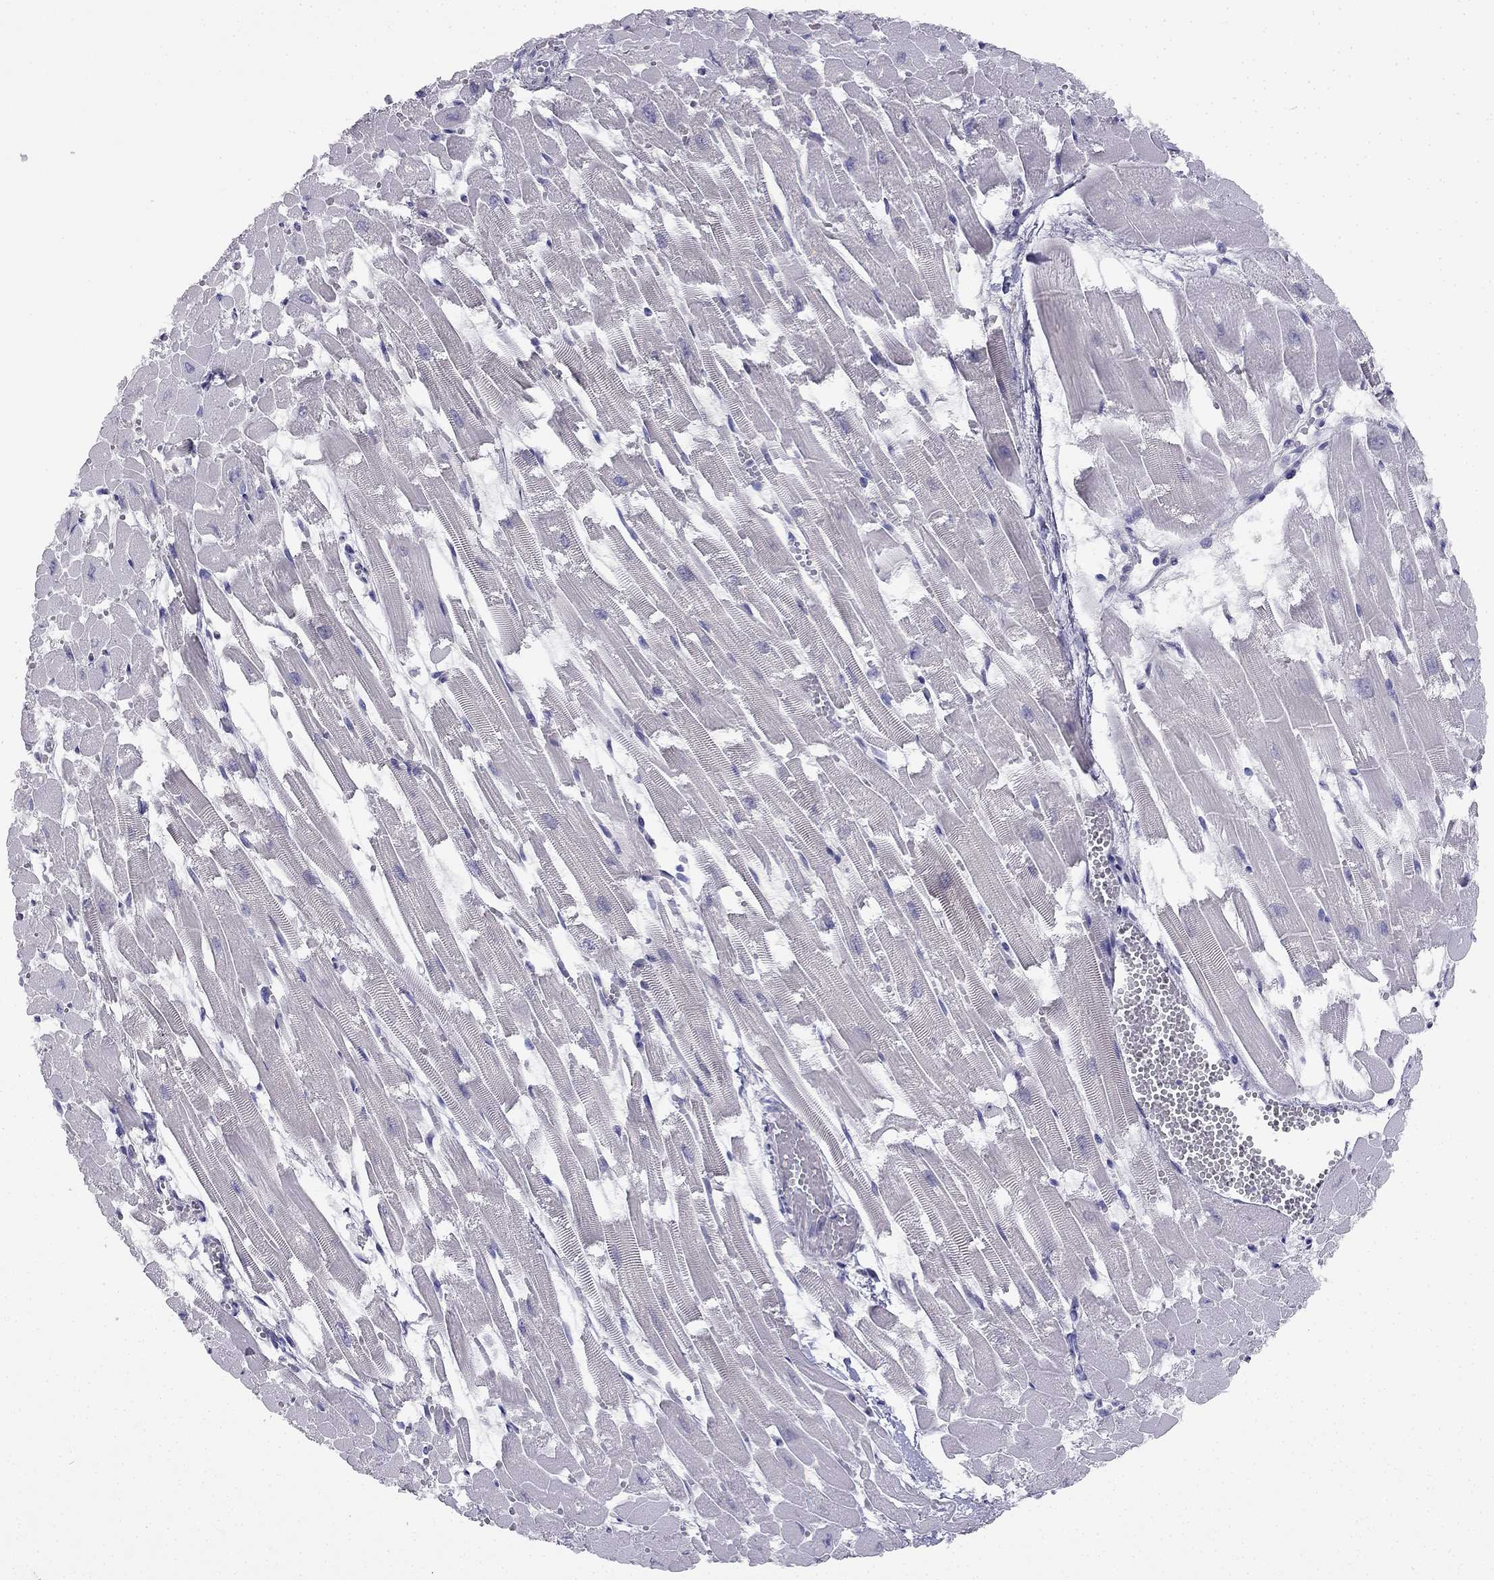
{"staining": {"intensity": "negative", "quantity": "none", "location": "none"}, "tissue": "heart muscle", "cell_type": "Cardiomyocytes", "image_type": "normal", "snomed": [{"axis": "morphology", "description": "Normal tissue, NOS"}, {"axis": "topography", "description": "Heart"}], "caption": "Histopathology image shows no protein positivity in cardiomyocytes of normal heart muscle. The staining was performed using DAB to visualize the protein expression in brown, while the nuclei were stained in blue with hematoxylin (Magnification: 20x).", "gene": "C16orf89", "patient": {"sex": "female", "age": 52}}